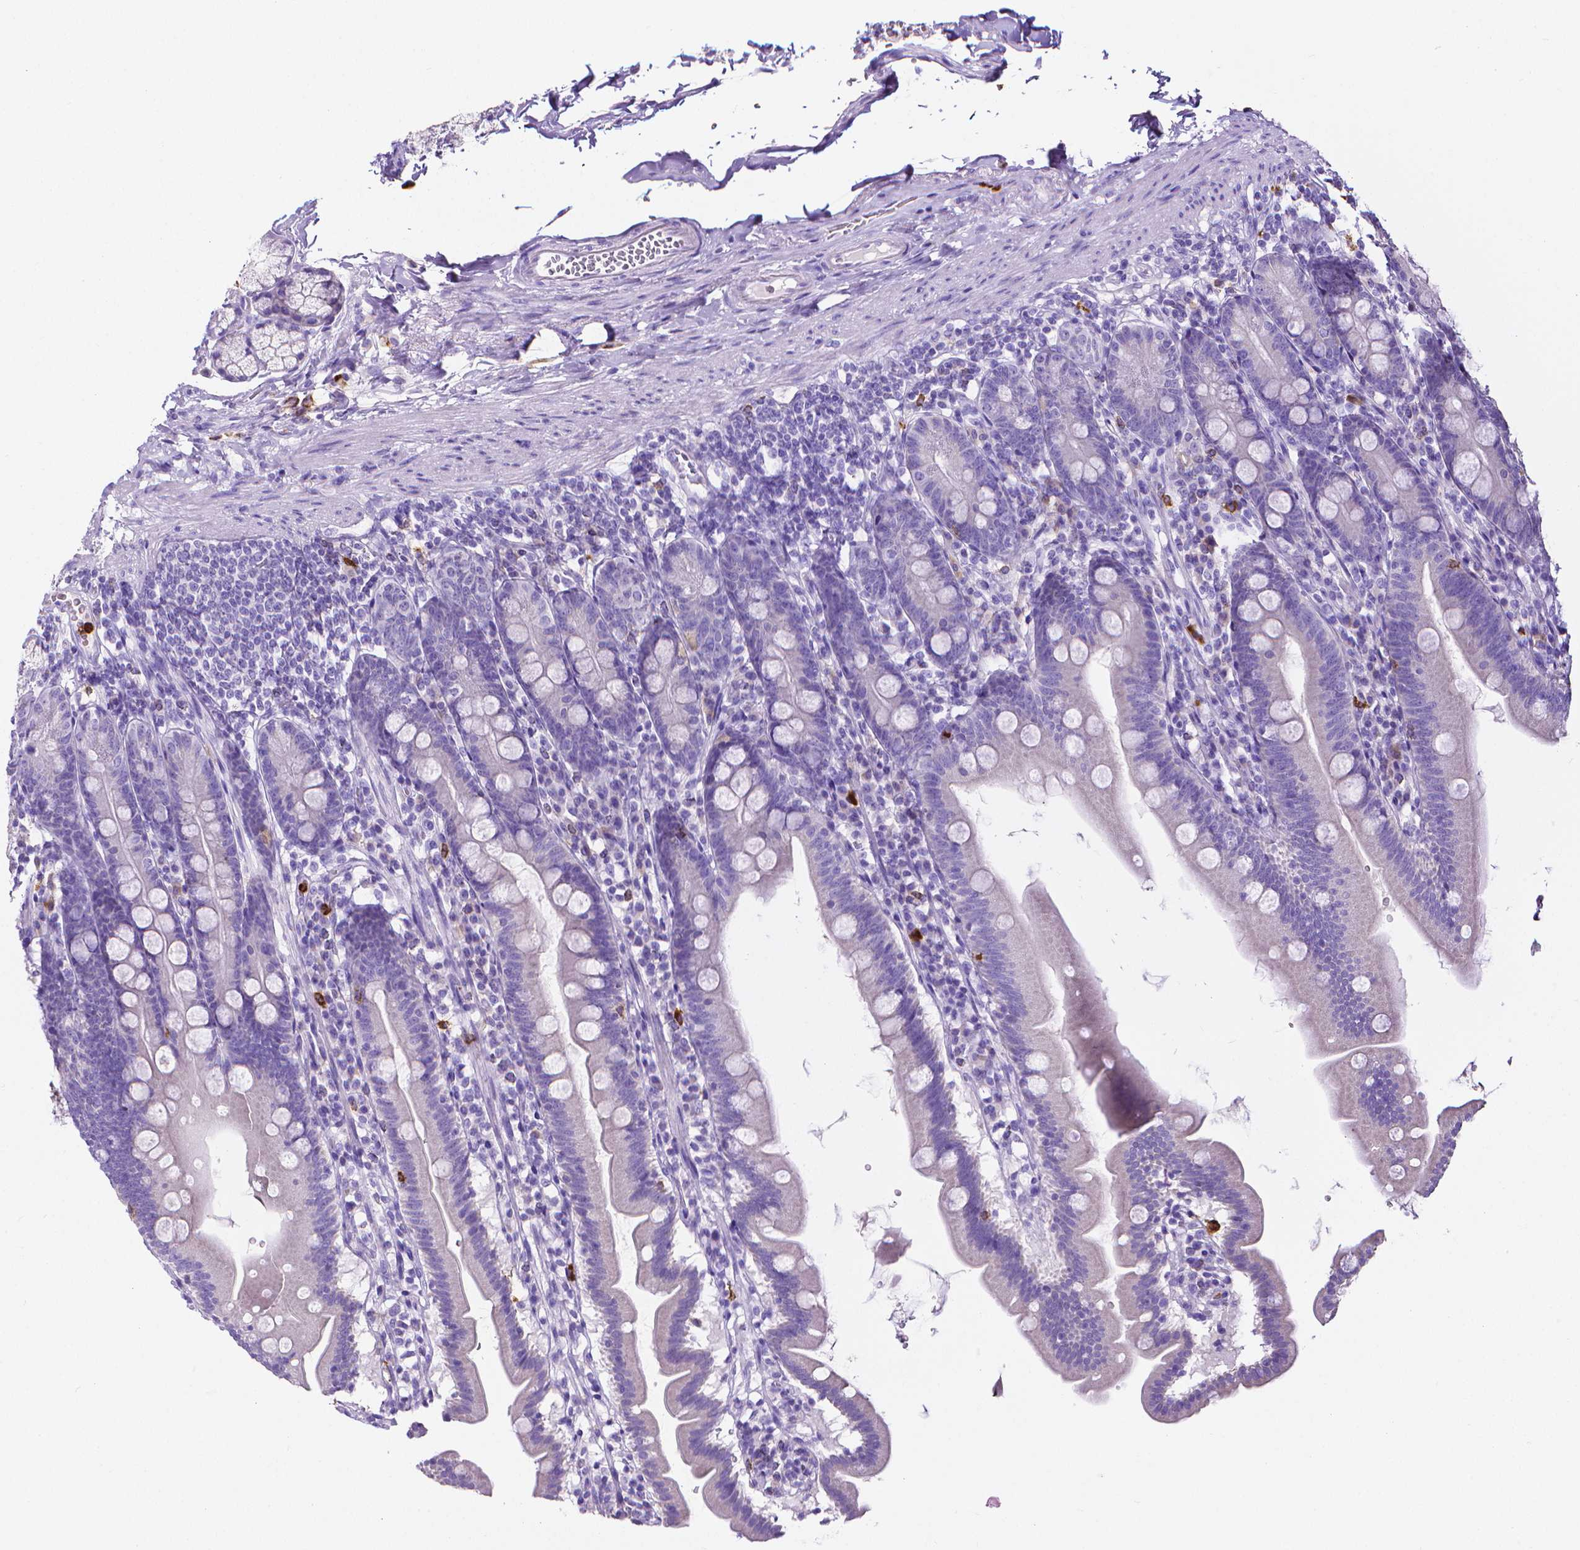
{"staining": {"intensity": "negative", "quantity": "none", "location": "none"}, "tissue": "duodenum", "cell_type": "Glandular cells", "image_type": "normal", "snomed": [{"axis": "morphology", "description": "Normal tissue, NOS"}, {"axis": "topography", "description": "Duodenum"}], "caption": "The image shows no significant positivity in glandular cells of duodenum. The staining was performed using DAB to visualize the protein expression in brown, while the nuclei were stained in blue with hematoxylin (Magnification: 20x).", "gene": "MMP9", "patient": {"sex": "female", "age": 67}}